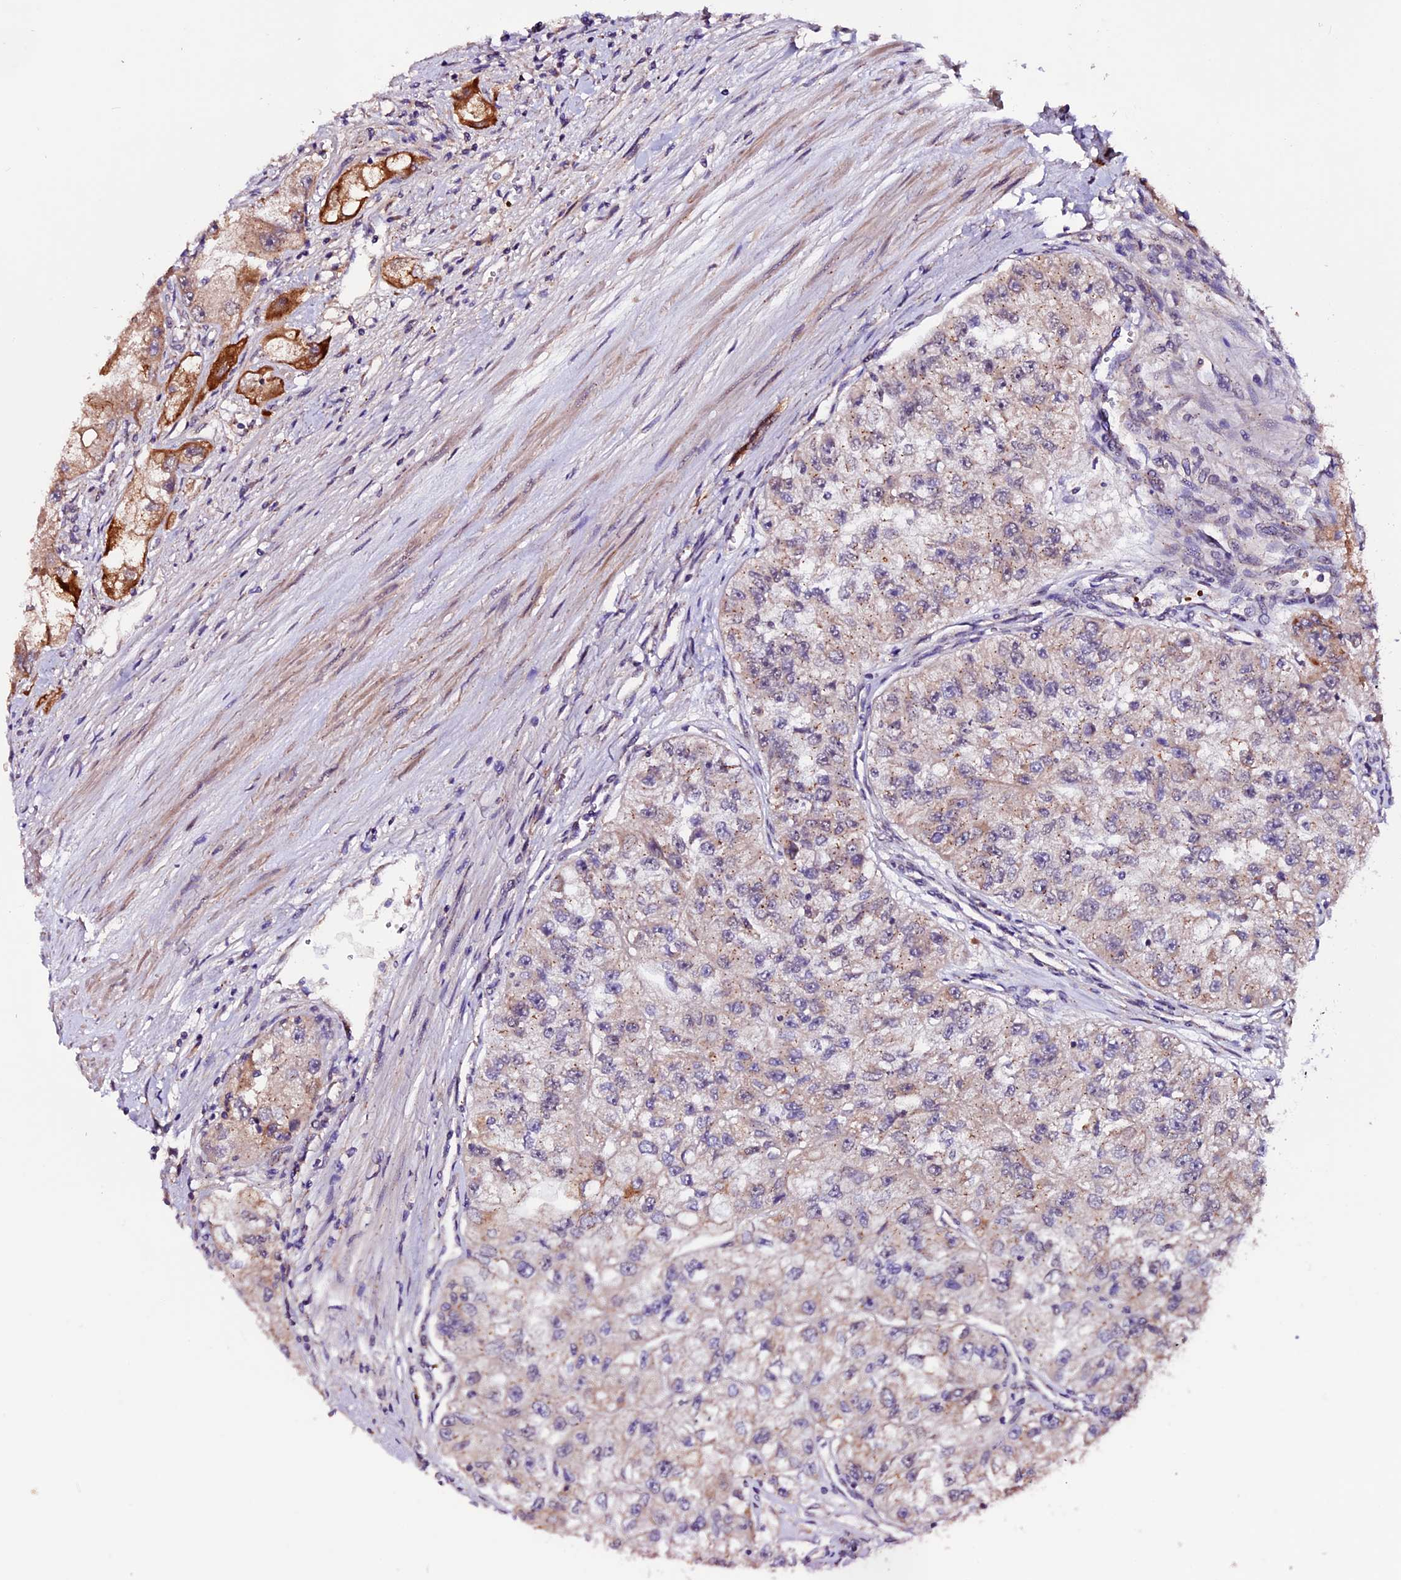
{"staining": {"intensity": "moderate", "quantity": "<25%", "location": "cytoplasmic/membranous"}, "tissue": "renal cancer", "cell_type": "Tumor cells", "image_type": "cancer", "snomed": [{"axis": "morphology", "description": "Adenocarcinoma, NOS"}, {"axis": "topography", "description": "Kidney"}], "caption": "A high-resolution image shows immunohistochemistry (IHC) staining of renal cancer, which reveals moderate cytoplasmic/membranous positivity in approximately <25% of tumor cells.", "gene": "RINL", "patient": {"sex": "male", "age": 63}}